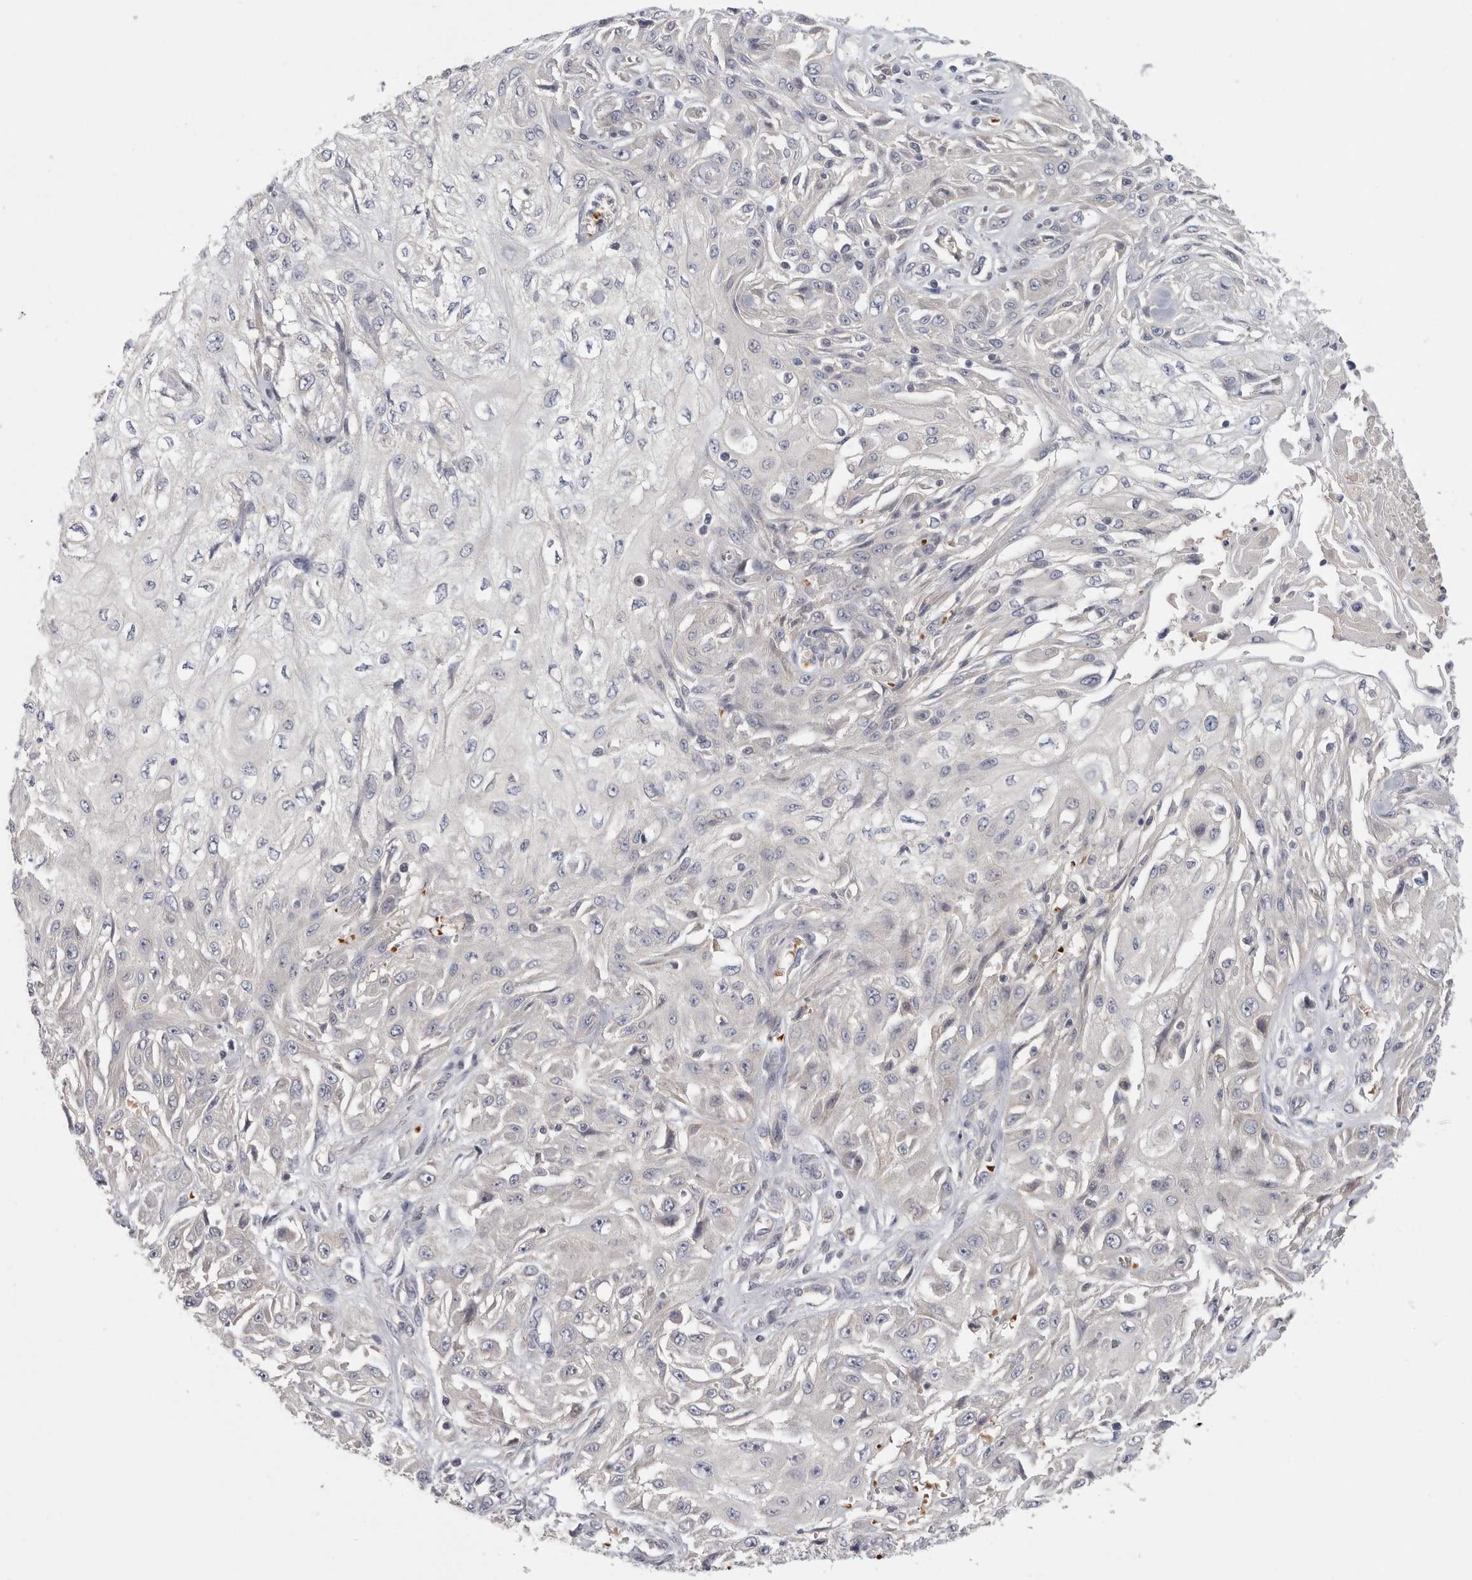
{"staining": {"intensity": "negative", "quantity": "none", "location": "none"}, "tissue": "skin cancer", "cell_type": "Tumor cells", "image_type": "cancer", "snomed": [{"axis": "morphology", "description": "Squamous cell carcinoma, NOS"}, {"axis": "morphology", "description": "Squamous cell carcinoma, metastatic, NOS"}, {"axis": "topography", "description": "Skin"}, {"axis": "topography", "description": "Lymph node"}], "caption": "IHC micrograph of neoplastic tissue: human skin metastatic squamous cell carcinoma stained with DAB (3,3'-diaminobenzidine) exhibits no significant protein staining in tumor cells. (DAB (3,3'-diaminobenzidine) IHC, high magnification).", "gene": "CFAP298", "patient": {"sex": "male", "age": 75}}